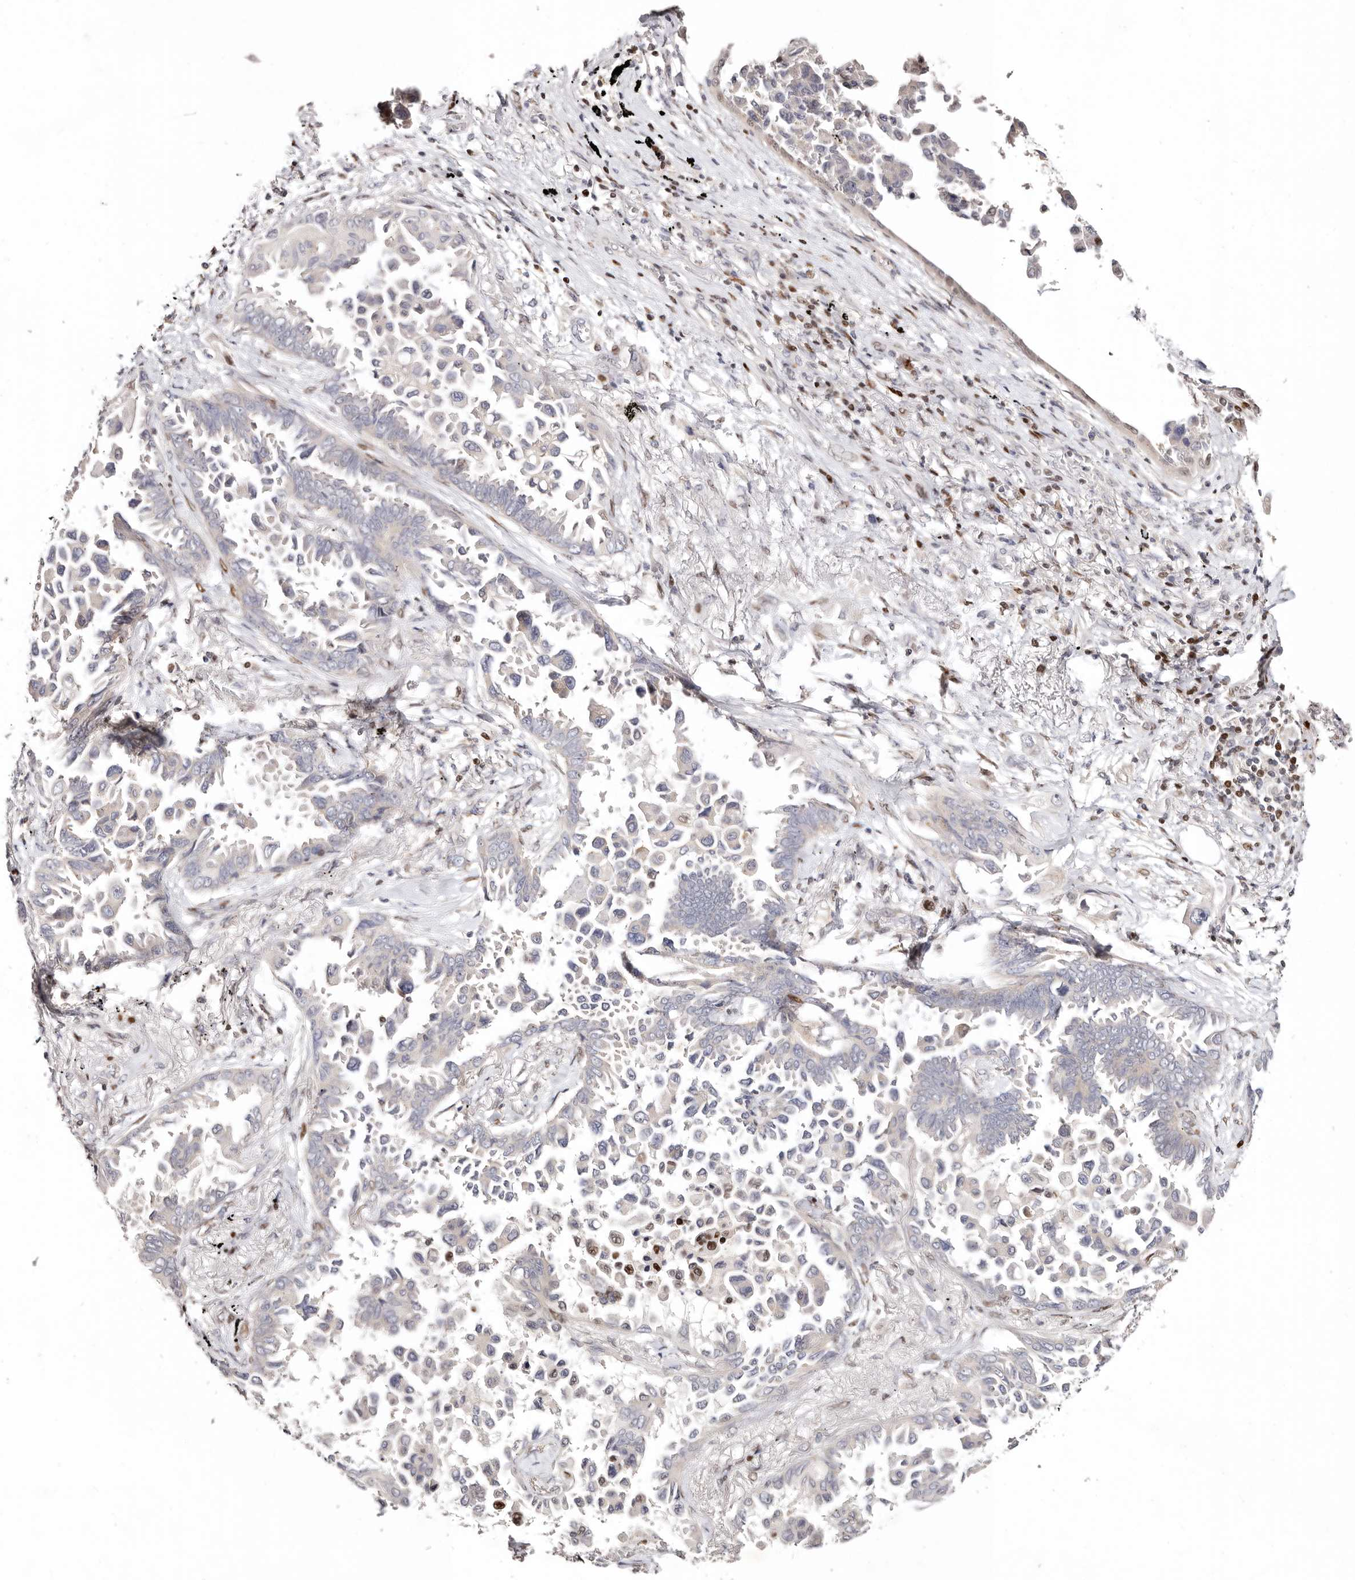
{"staining": {"intensity": "negative", "quantity": "none", "location": "none"}, "tissue": "lung cancer", "cell_type": "Tumor cells", "image_type": "cancer", "snomed": [{"axis": "morphology", "description": "Adenocarcinoma, NOS"}, {"axis": "topography", "description": "Lung"}], "caption": "IHC histopathology image of human lung cancer (adenocarcinoma) stained for a protein (brown), which demonstrates no expression in tumor cells.", "gene": "IQGAP3", "patient": {"sex": "female", "age": 67}}